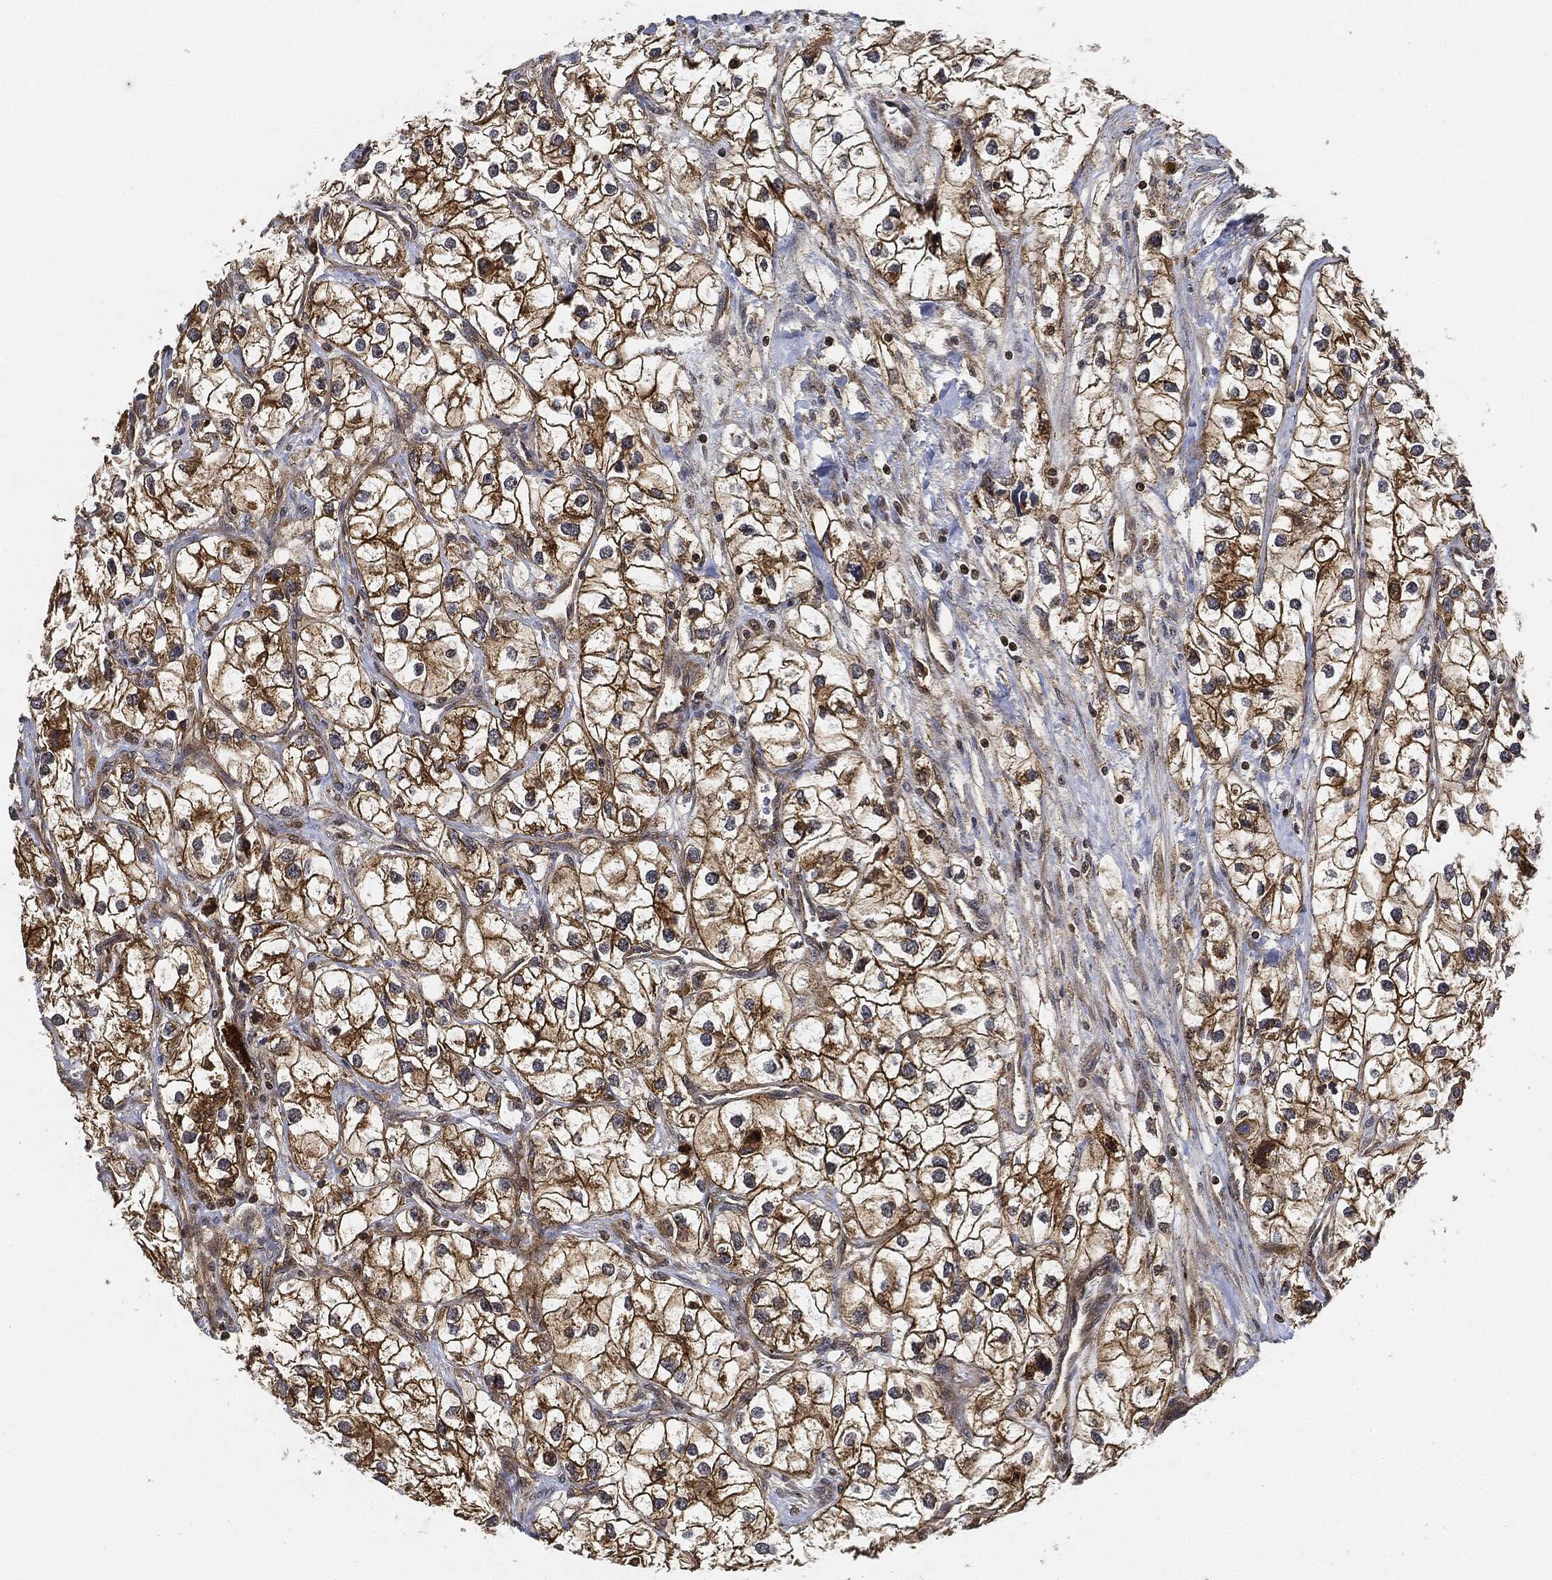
{"staining": {"intensity": "strong", "quantity": "25%-75%", "location": "cytoplasmic/membranous"}, "tissue": "renal cancer", "cell_type": "Tumor cells", "image_type": "cancer", "snomed": [{"axis": "morphology", "description": "Adenocarcinoma, NOS"}, {"axis": "topography", "description": "Kidney"}], "caption": "Strong cytoplasmic/membranous positivity is seen in approximately 25%-75% of tumor cells in adenocarcinoma (renal).", "gene": "MAP3K3", "patient": {"sex": "male", "age": 59}}